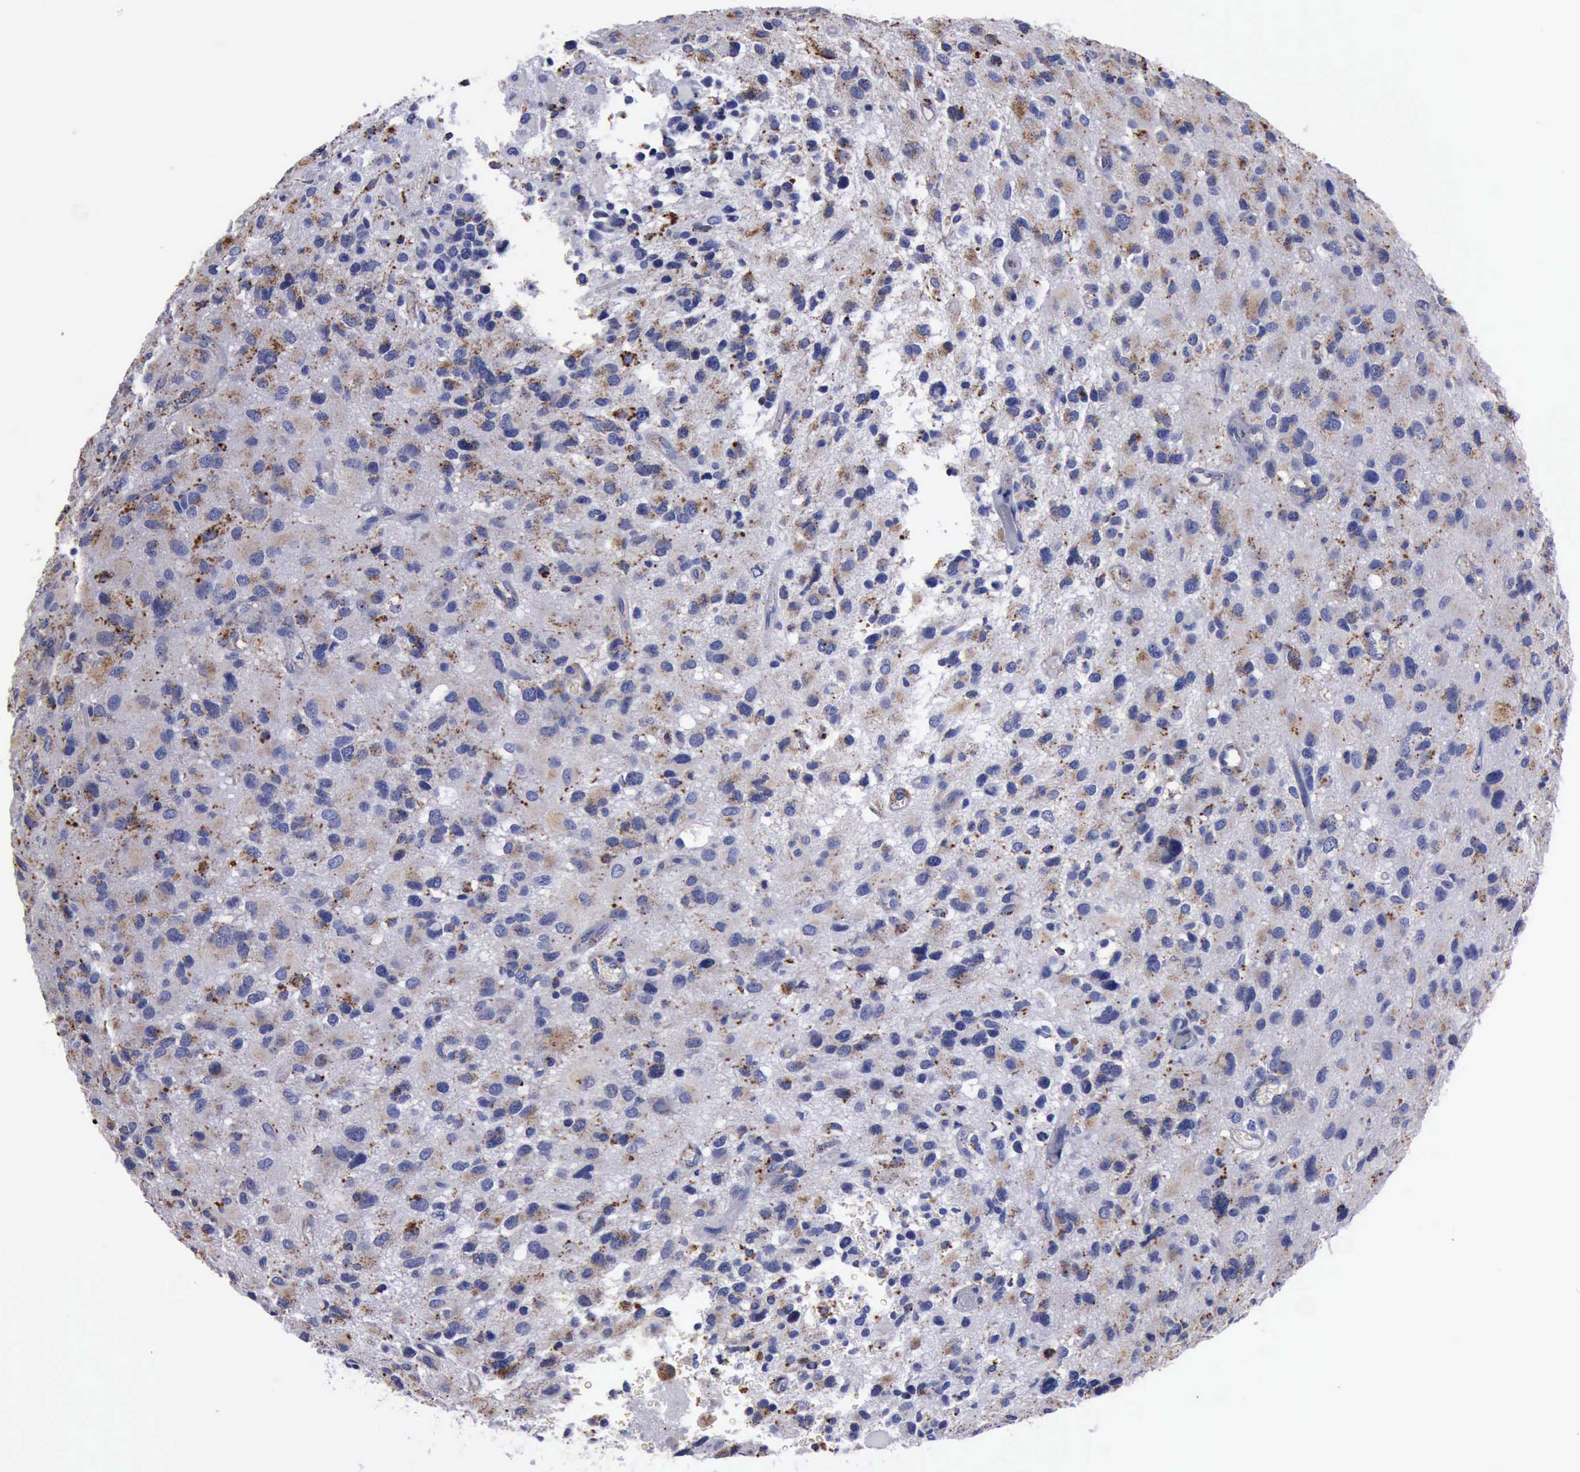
{"staining": {"intensity": "moderate", "quantity": "25%-75%", "location": "cytoplasmic/membranous"}, "tissue": "glioma", "cell_type": "Tumor cells", "image_type": "cancer", "snomed": [{"axis": "morphology", "description": "Glioma, malignant, High grade"}, {"axis": "topography", "description": "Brain"}], "caption": "IHC photomicrograph of human glioma stained for a protein (brown), which displays medium levels of moderate cytoplasmic/membranous expression in approximately 25%-75% of tumor cells.", "gene": "CTSD", "patient": {"sex": "male", "age": 69}}